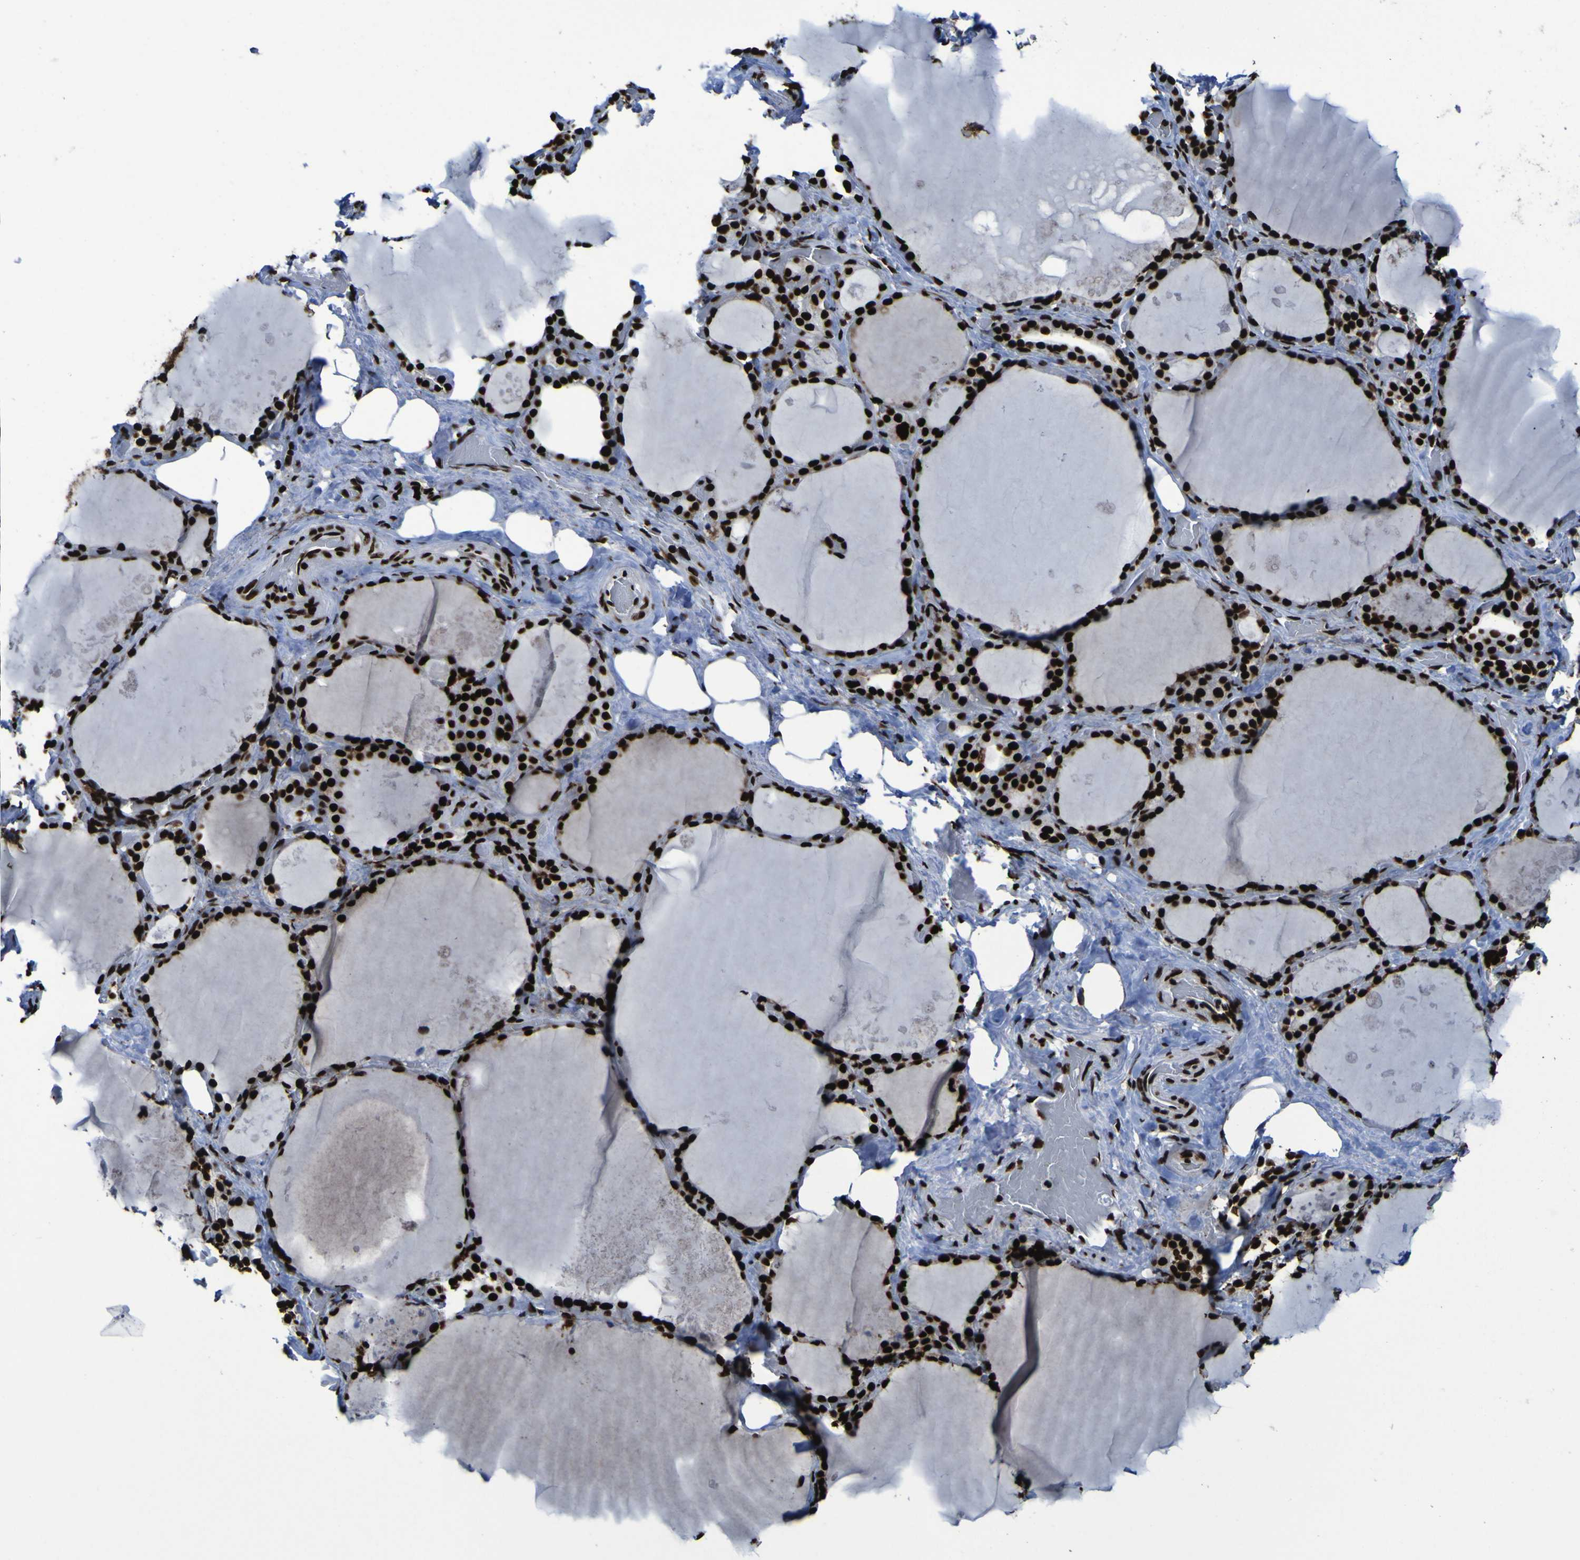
{"staining": {"intensity": "strong", "quantity": ">75%", "location": "nuclear"}, "tissue": "thyroid gland", "cell_type": "Glandular cells", "image_type": "normal", "snomed": [{"axis": "morphology", "description": "Normal tissue, NOS"}, {"axis": "topography", "description": "Thyroid gland"}], "caption": "Immunohistochemical staining of benign human thyroid gland exhibits high levels of strong nuclear staining in approximately >75% of glandular cells. (DAB = brown stain, brightfield microscopy at high magnification).", "gene": "NPM1", "patient": {"sex": "male", "age": 61}}